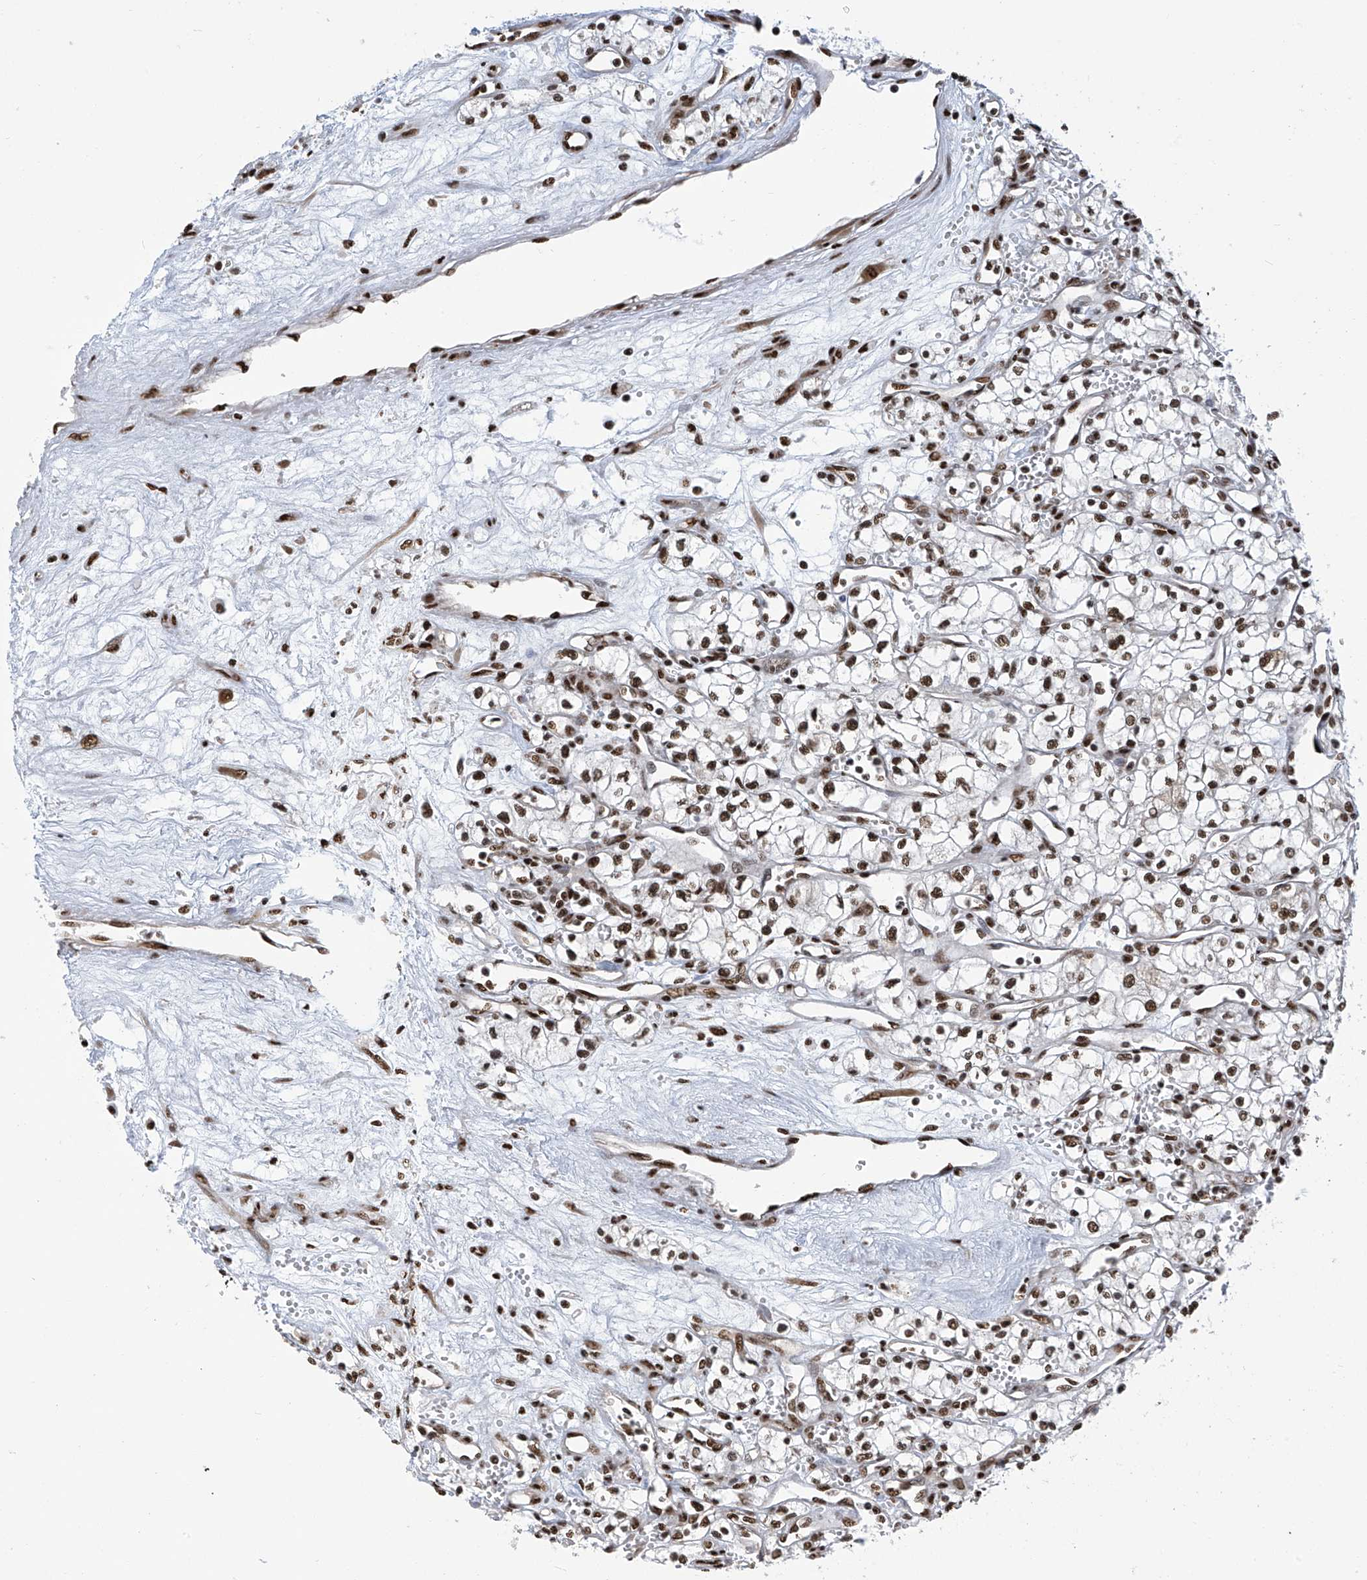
{"staining": {"intensity": "moderate", "quantity": ">75%", "location": "nuclear"}, "tissue": "renal cancer", "cell_type": "Tumor cells", "image_type": "cancer", "snomed": [{"axis": "morphology", "description": "Adenocarcinoma, NOS"}, {"axis": "topography", "description": "Kidney"}], "caption": "Protein positivity by IHC displays moderate nuclear staining in about >75% of tumor cells in renal cancer (adenocarcinoma).", "gene": "APLF", "patient": {"sex": "male", "age": 59}}